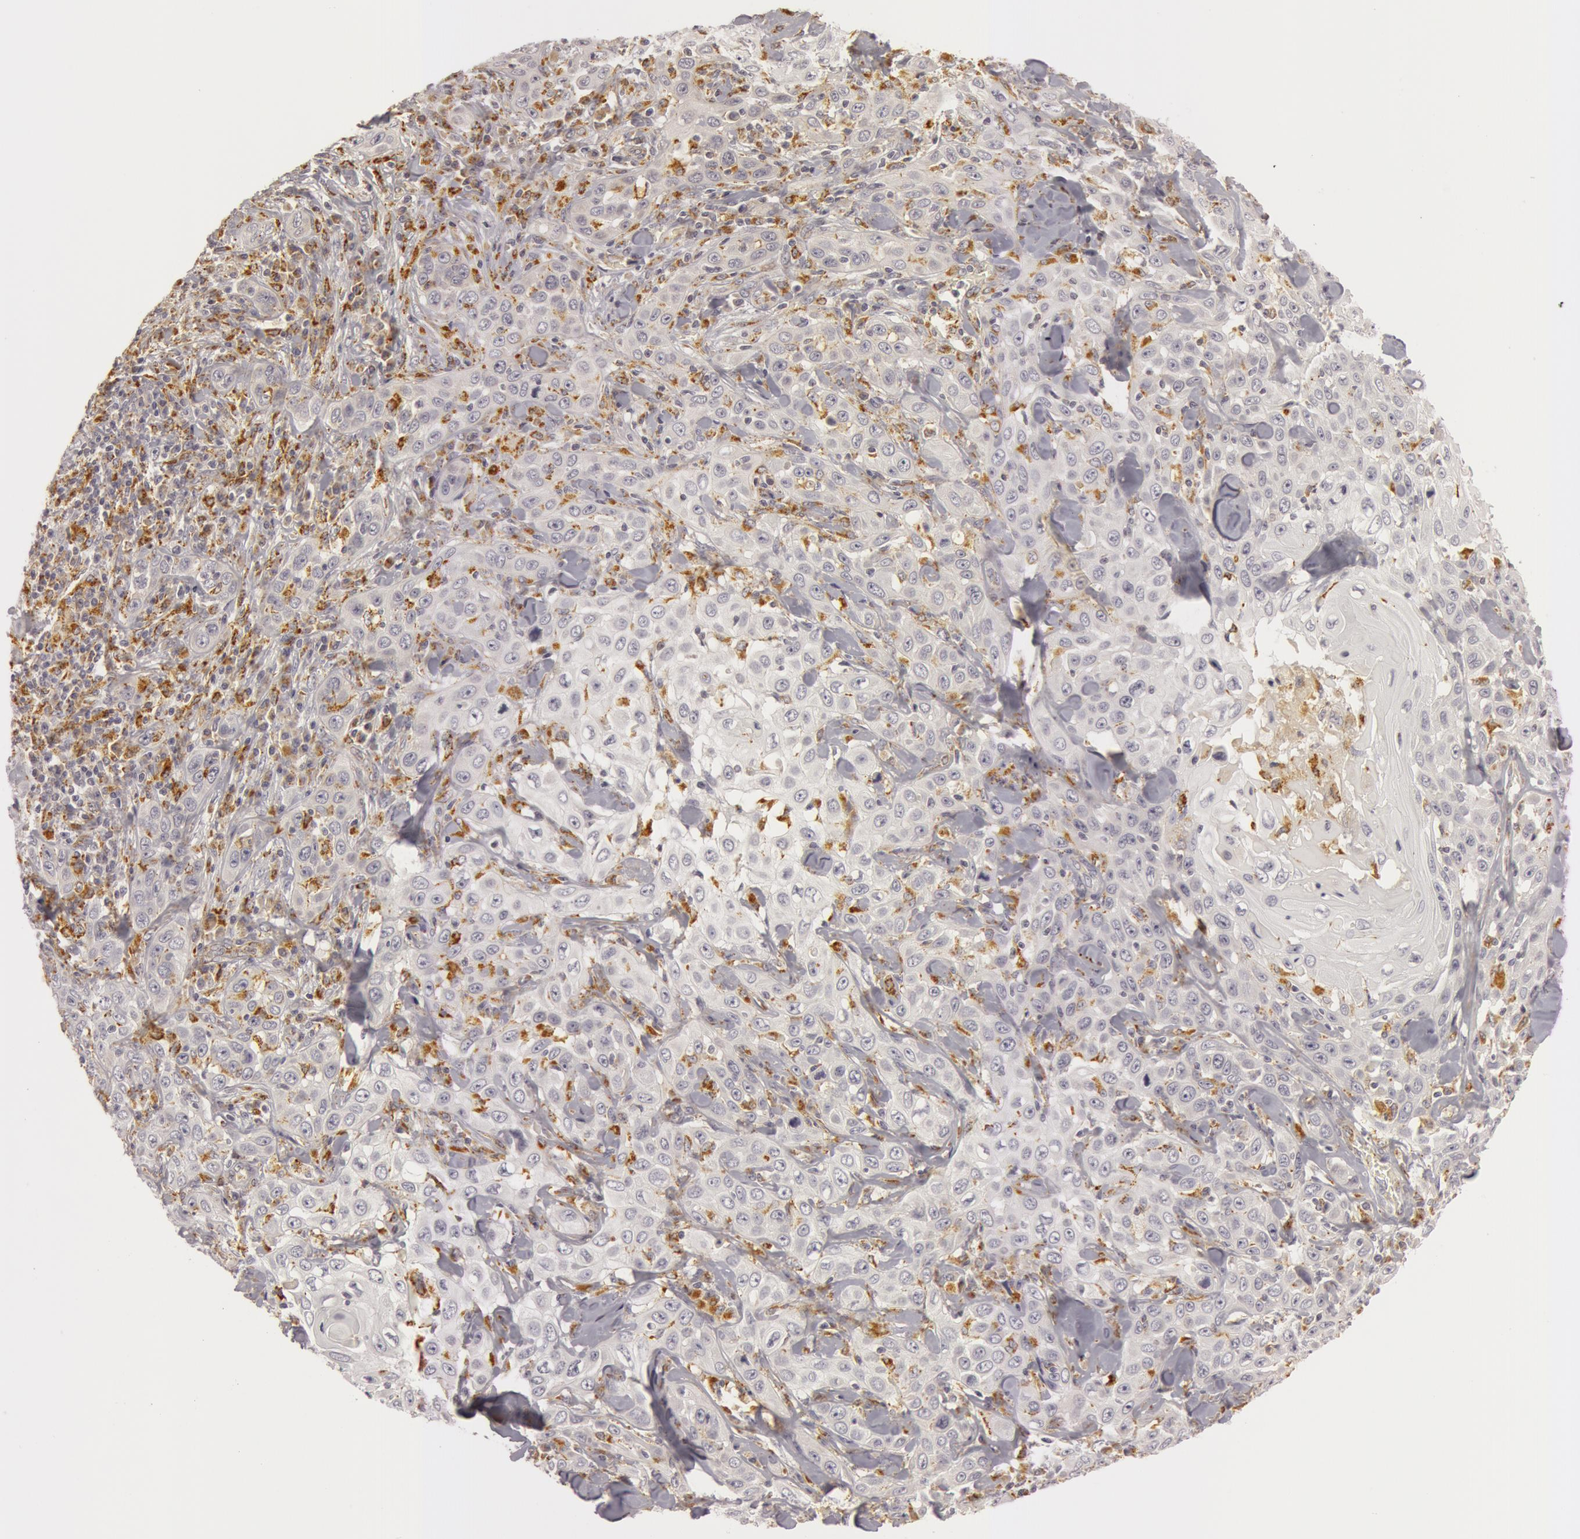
{"staining": {"intensity": "weak", "quantity": ">75%", "location": "cytoplasmic/membranous"}, "tissue": "skin cancer", "cell_type": "Tumor cells", "image_type": "cancer", "snomed": [{"axis": "morphology", "description": "Squamous cell carcinoma, NOS"}, {"axis": "topography", "description": "Skin"}], "caption": "This is an image of immunohistochemistry (IHC) staining of squamous cell carcinoma (skin), which shows weak staining in the cytoplasmic/membranous of tumor cells.", "gene": "C7", "patient": {"sex": "male", "age": 84}}